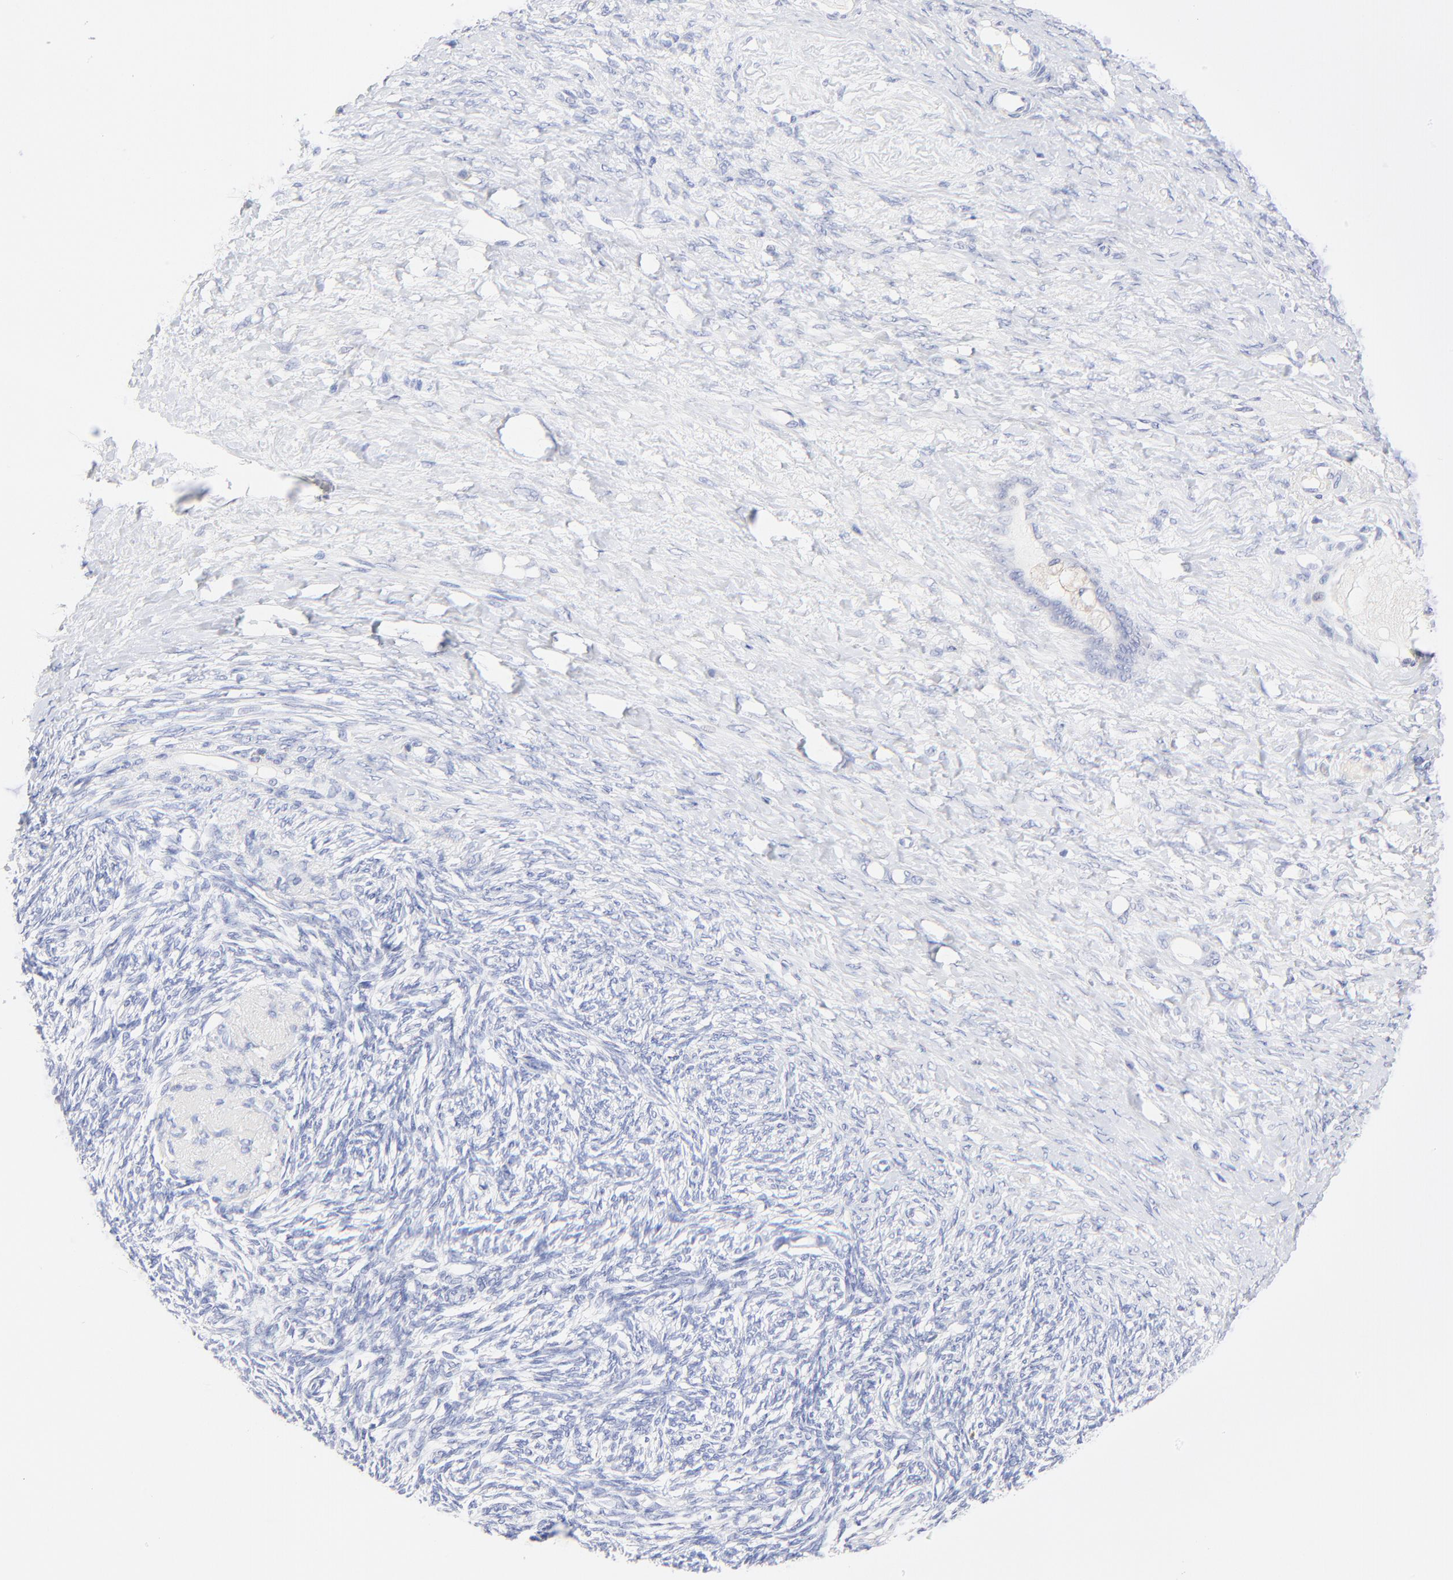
{"staining": {"intensity": "negative", "quantity": "none", "location": "none"}, "tissue": "ovarian cancer", "cell_type": "Tumor cells", "image_type": "cancer", "snomed": [{"axis": "morphology", "description": "Normal tissue, NOS"}, {"axis": "morphology", "description": "Cystadenocarcinoma, serous, NOS"}, {"axis": "topography", "description": "Ovary"}], "caption": "A photomicrograph of serous cystadenocarcinoma (ovarian) stained for a protein exhibits no brown staining in tumor cells.", "gene": "SULT4A1", "patient": {"sex": "female", "age": 62}}